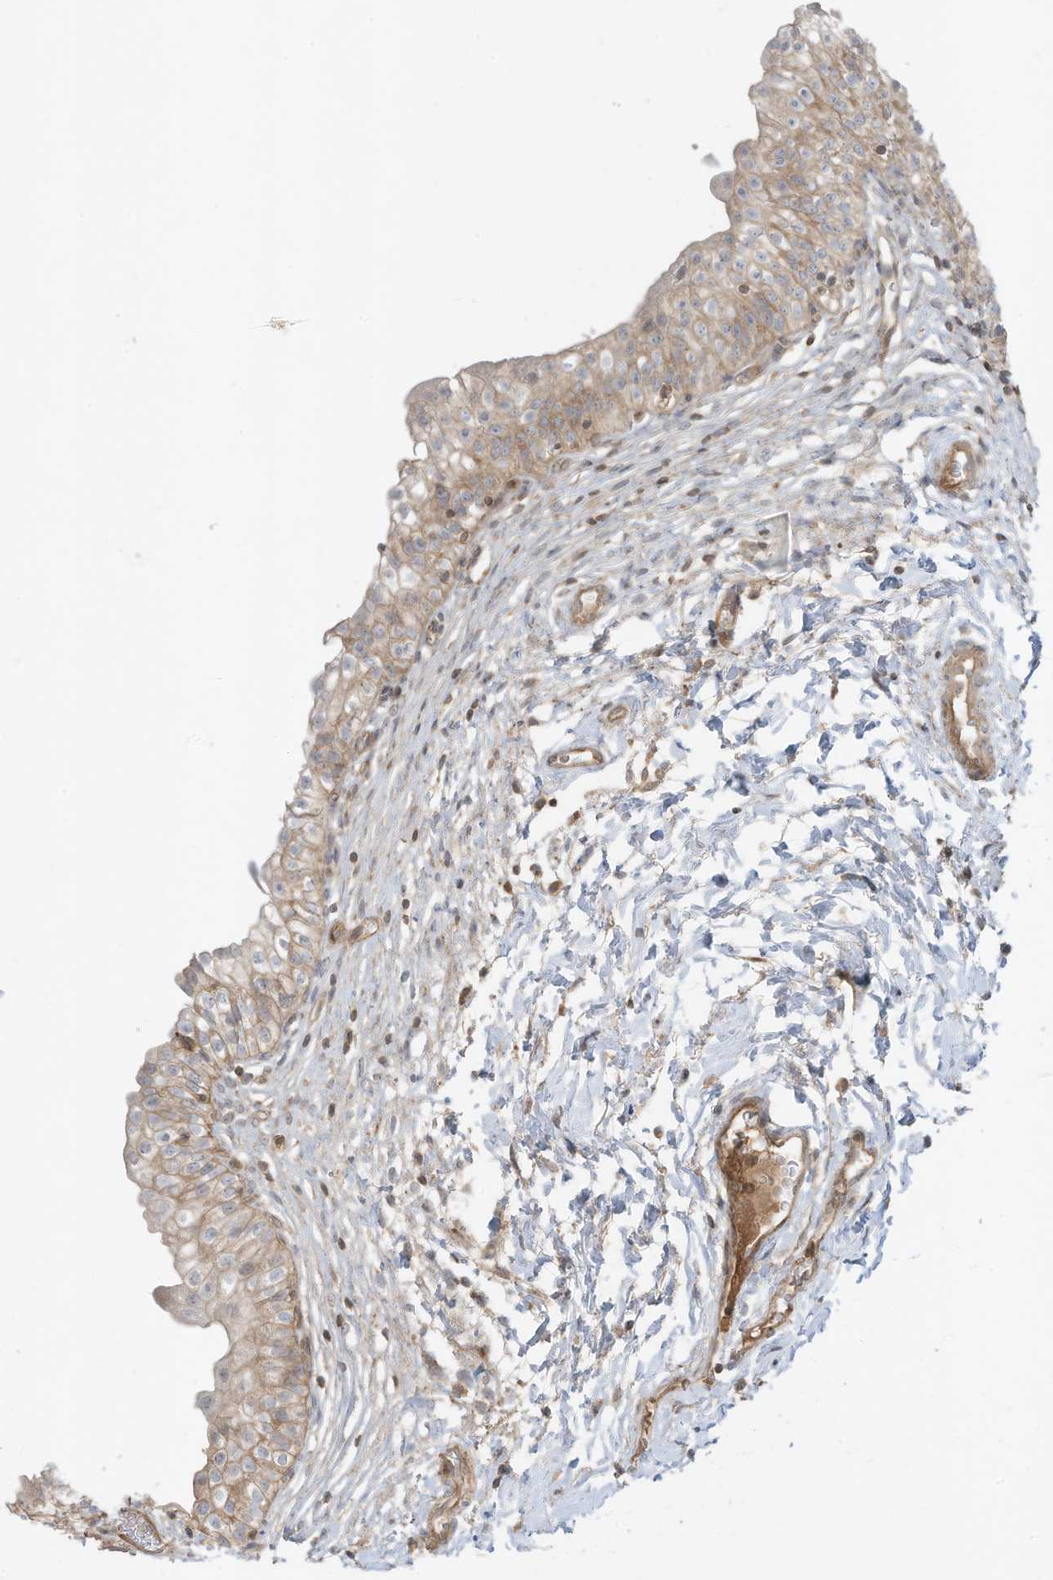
{"staining": {"intensity": "moderate", "quantity": "25%-75%", "location": "cytoplasmic/membranous"}, "tissue": "urinary bladder", "cell_type": "Urothelial cells", "image_type": "normal", "snomed": [{"axis": "morphology", "description": "Normal tissue, NOS"}, {"axis": "topography", "description": "Urinary bladder"}], "caption": "Normal urinary bladder was stained to show a protein in brown. There is medium levels of moderate cytoplasmic/membranous positivity in approximately 25%-75% of urothelial cells.", "gene": "SLC25A12", "patient": {"sex": "male", "age": 55}}